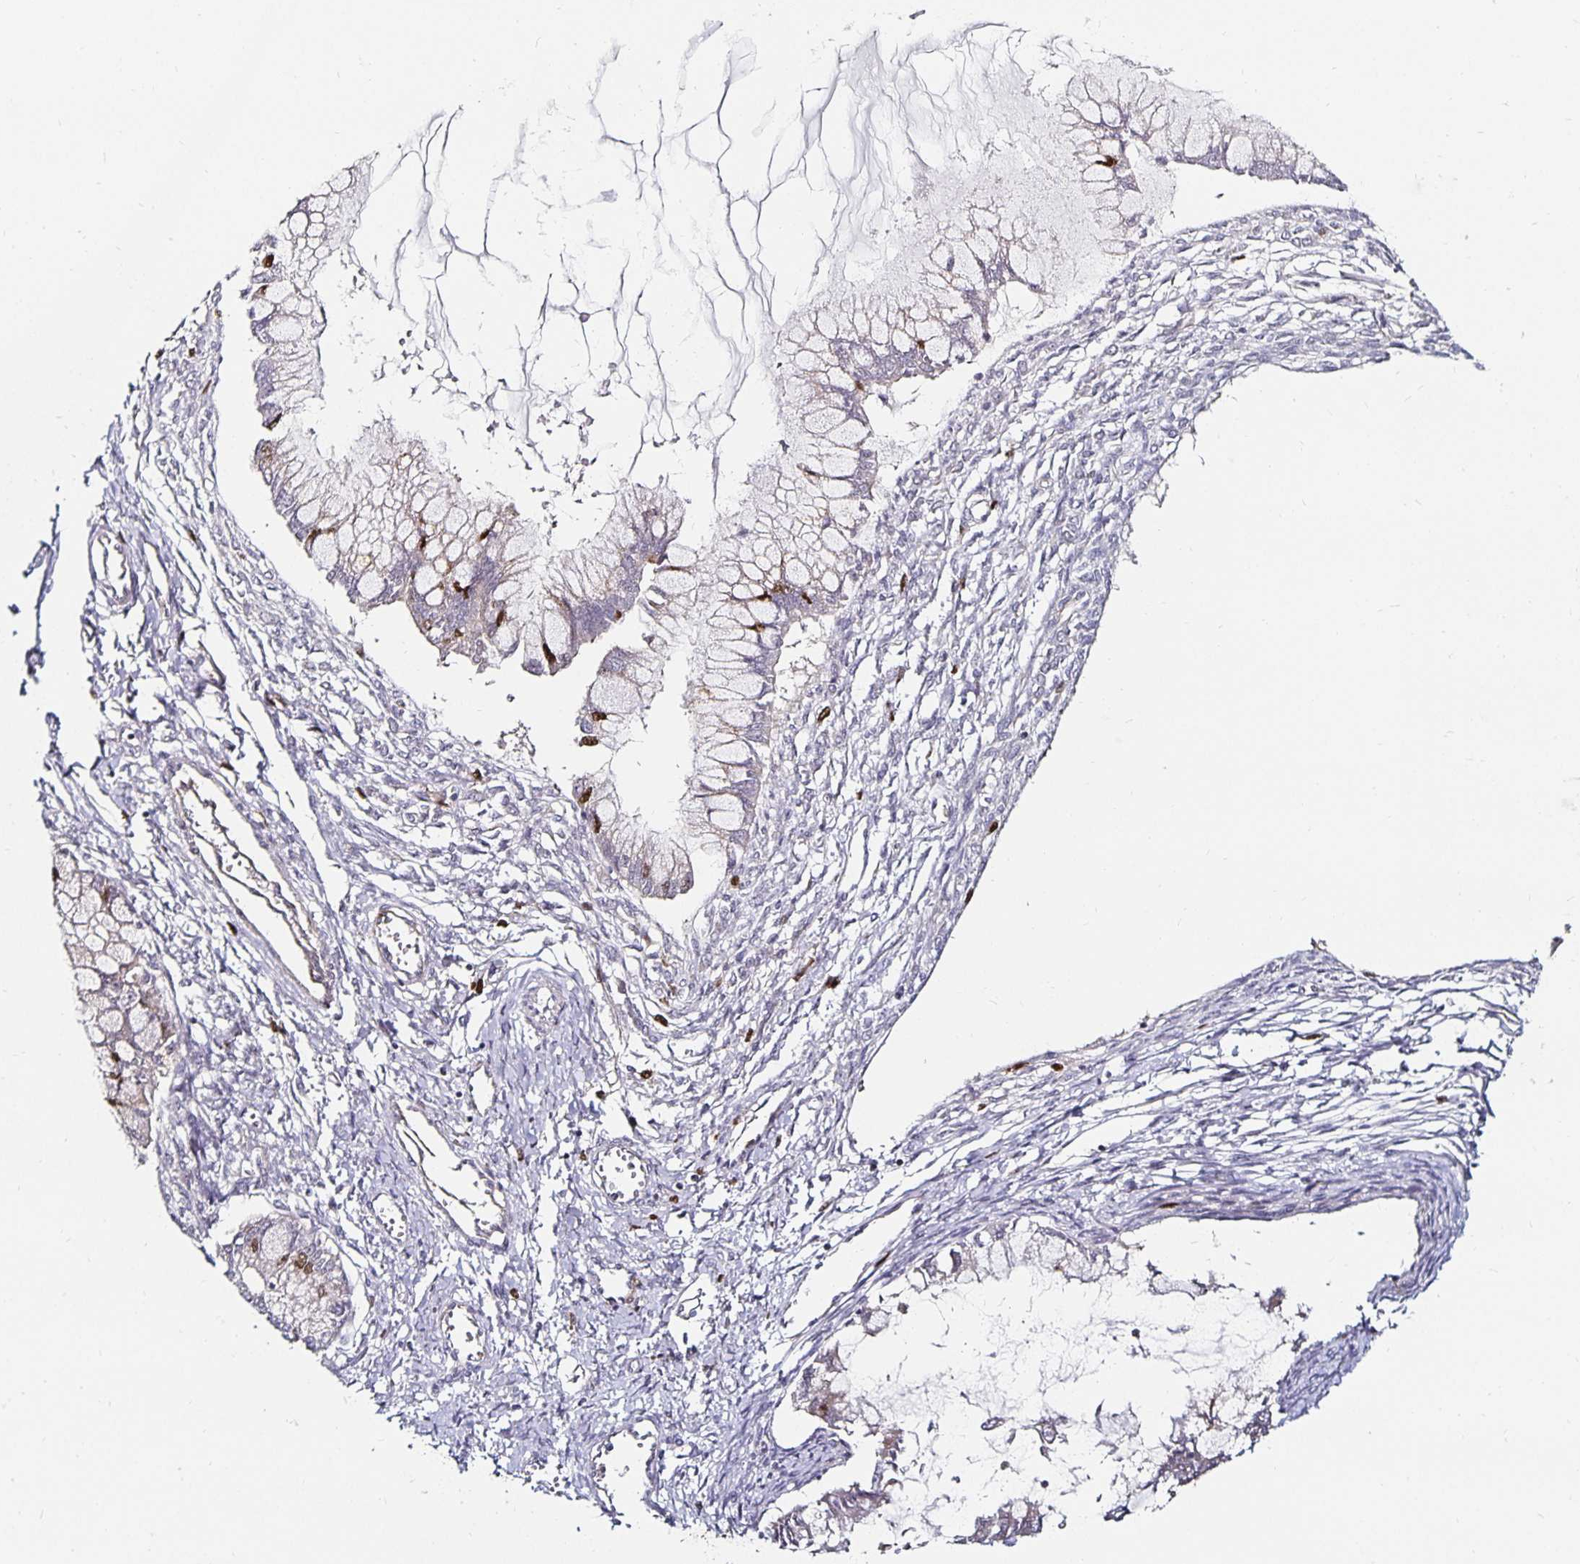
{"staining": {"intensity": "weak", "quantity": "<25%", "location": "cytoplasmic/membranous"}, "tissue": "ovarian cancer", "cell_type": "Tumor cells", "image_type": "cancer", "snomed": [{"axis": "morphology", "description": "Cystadenocarcinoma, mucinous, NOS"}, {"axis": "topography", "description": "Ovary"}], "caption": "Tumor cells show no significant protein positivity in ovarian cancer (mucinous cystadenocarcinoma).", "gene": "ANLN", "patient": {"sex": "female", "age": 34}}